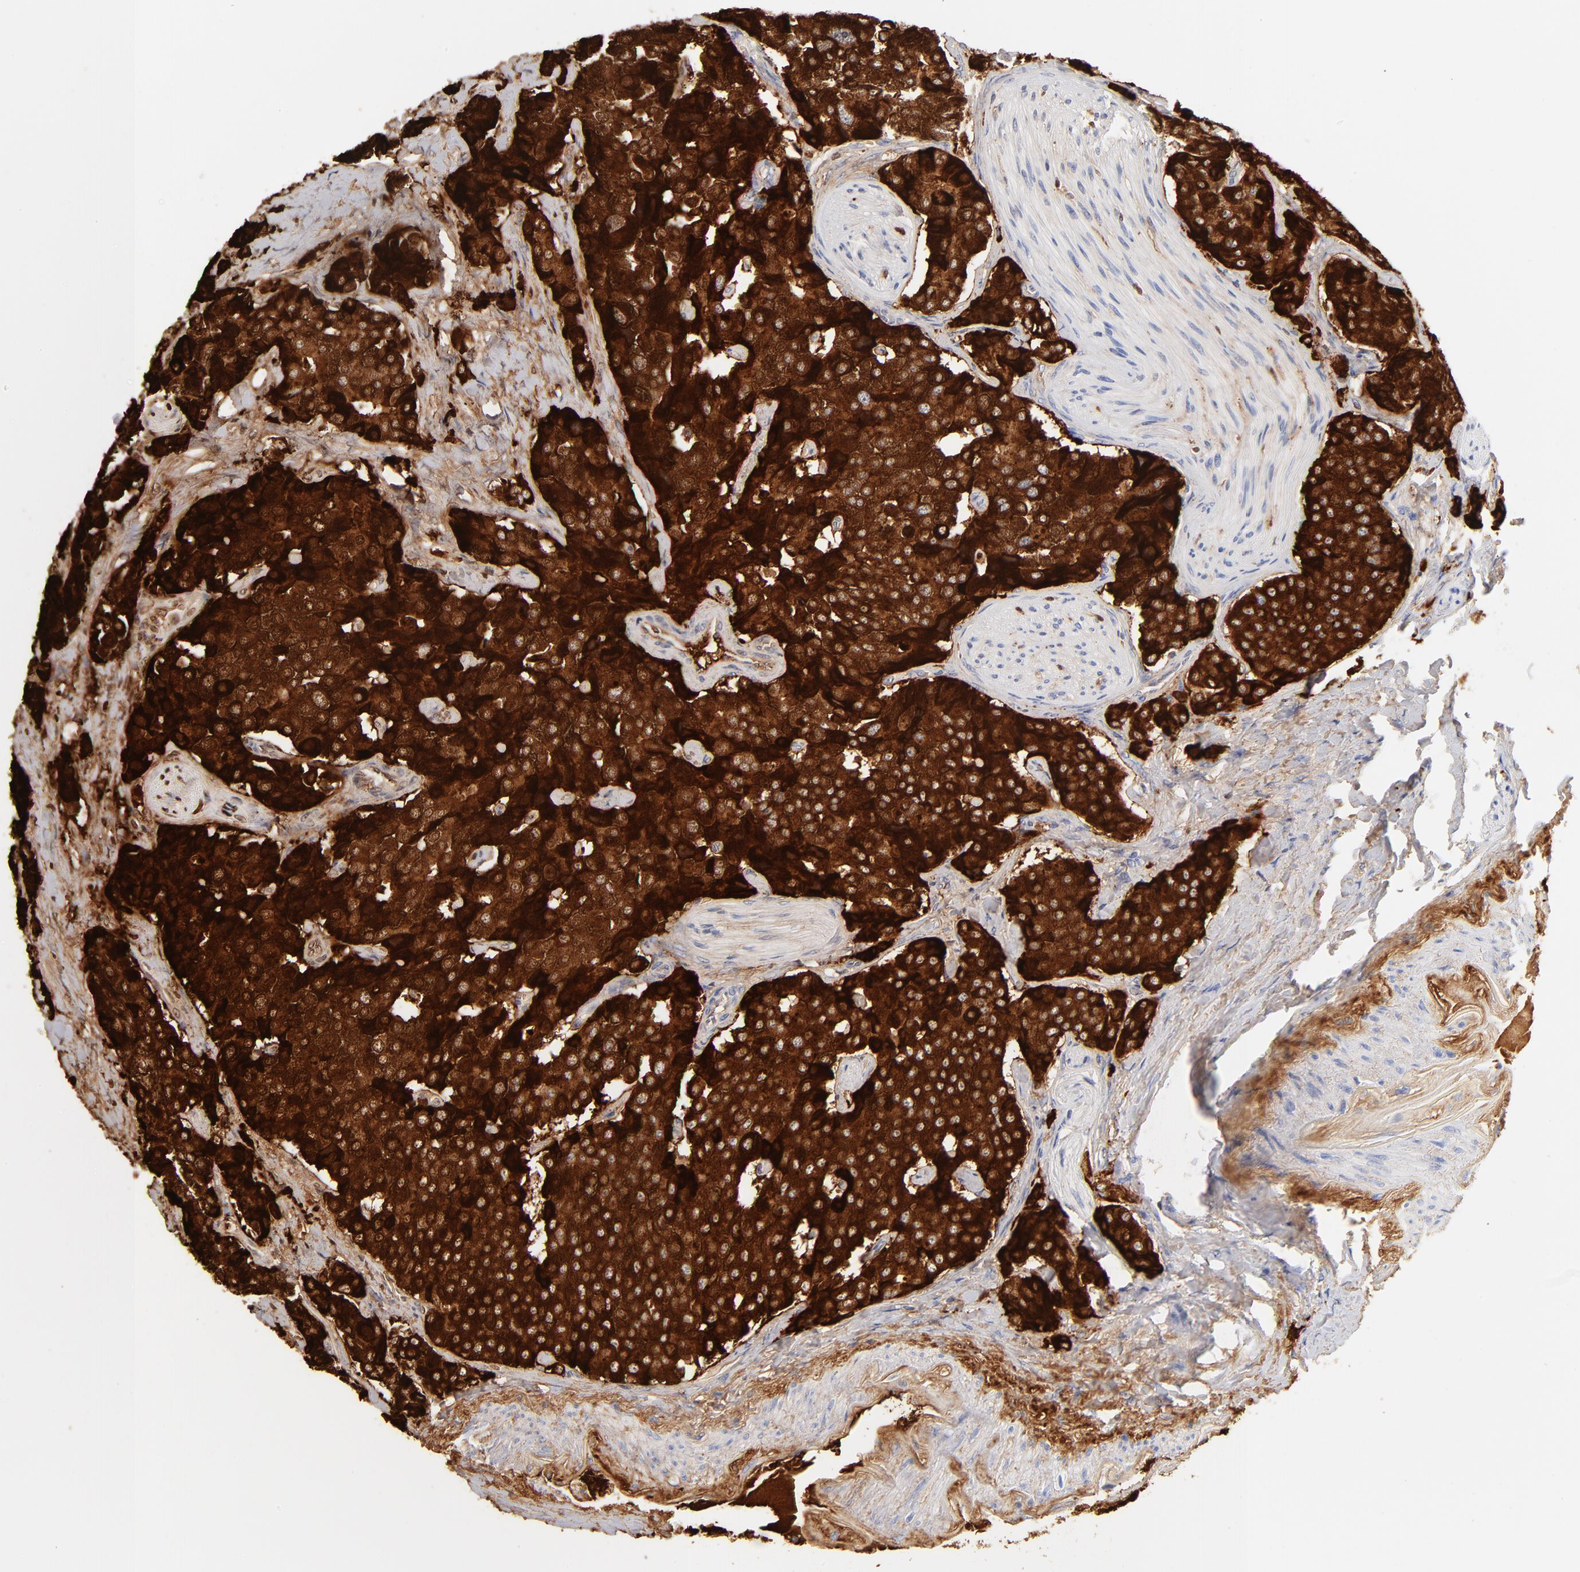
{"staining": {"intensity": "strong", "quantity": ">75%", "location": "cytoplasmic/membranous"}, "tissue": "carcinoid", "cell_type": "Tumor cells", "image_type": "cancer", "snomed": [{"axis": "morphology", "description": "Carcinoid, malignant, NOS"}, {"axis": "topography", "description": "Colon"}], "caption": "Tumor cells exhibit high levels of strong cytoplasmic/membranous positivity in about >75% of cells in carcinoid (malignant). The staining was performed using DAB (3,3'-diaminobenzidine) to visualize the protein expression in brown, while the nuclei were stained in blue with hematoxylin (Magnification: 20x).", "gene": "KHNYN", "patient": {"sex": "female", "age": 61}}